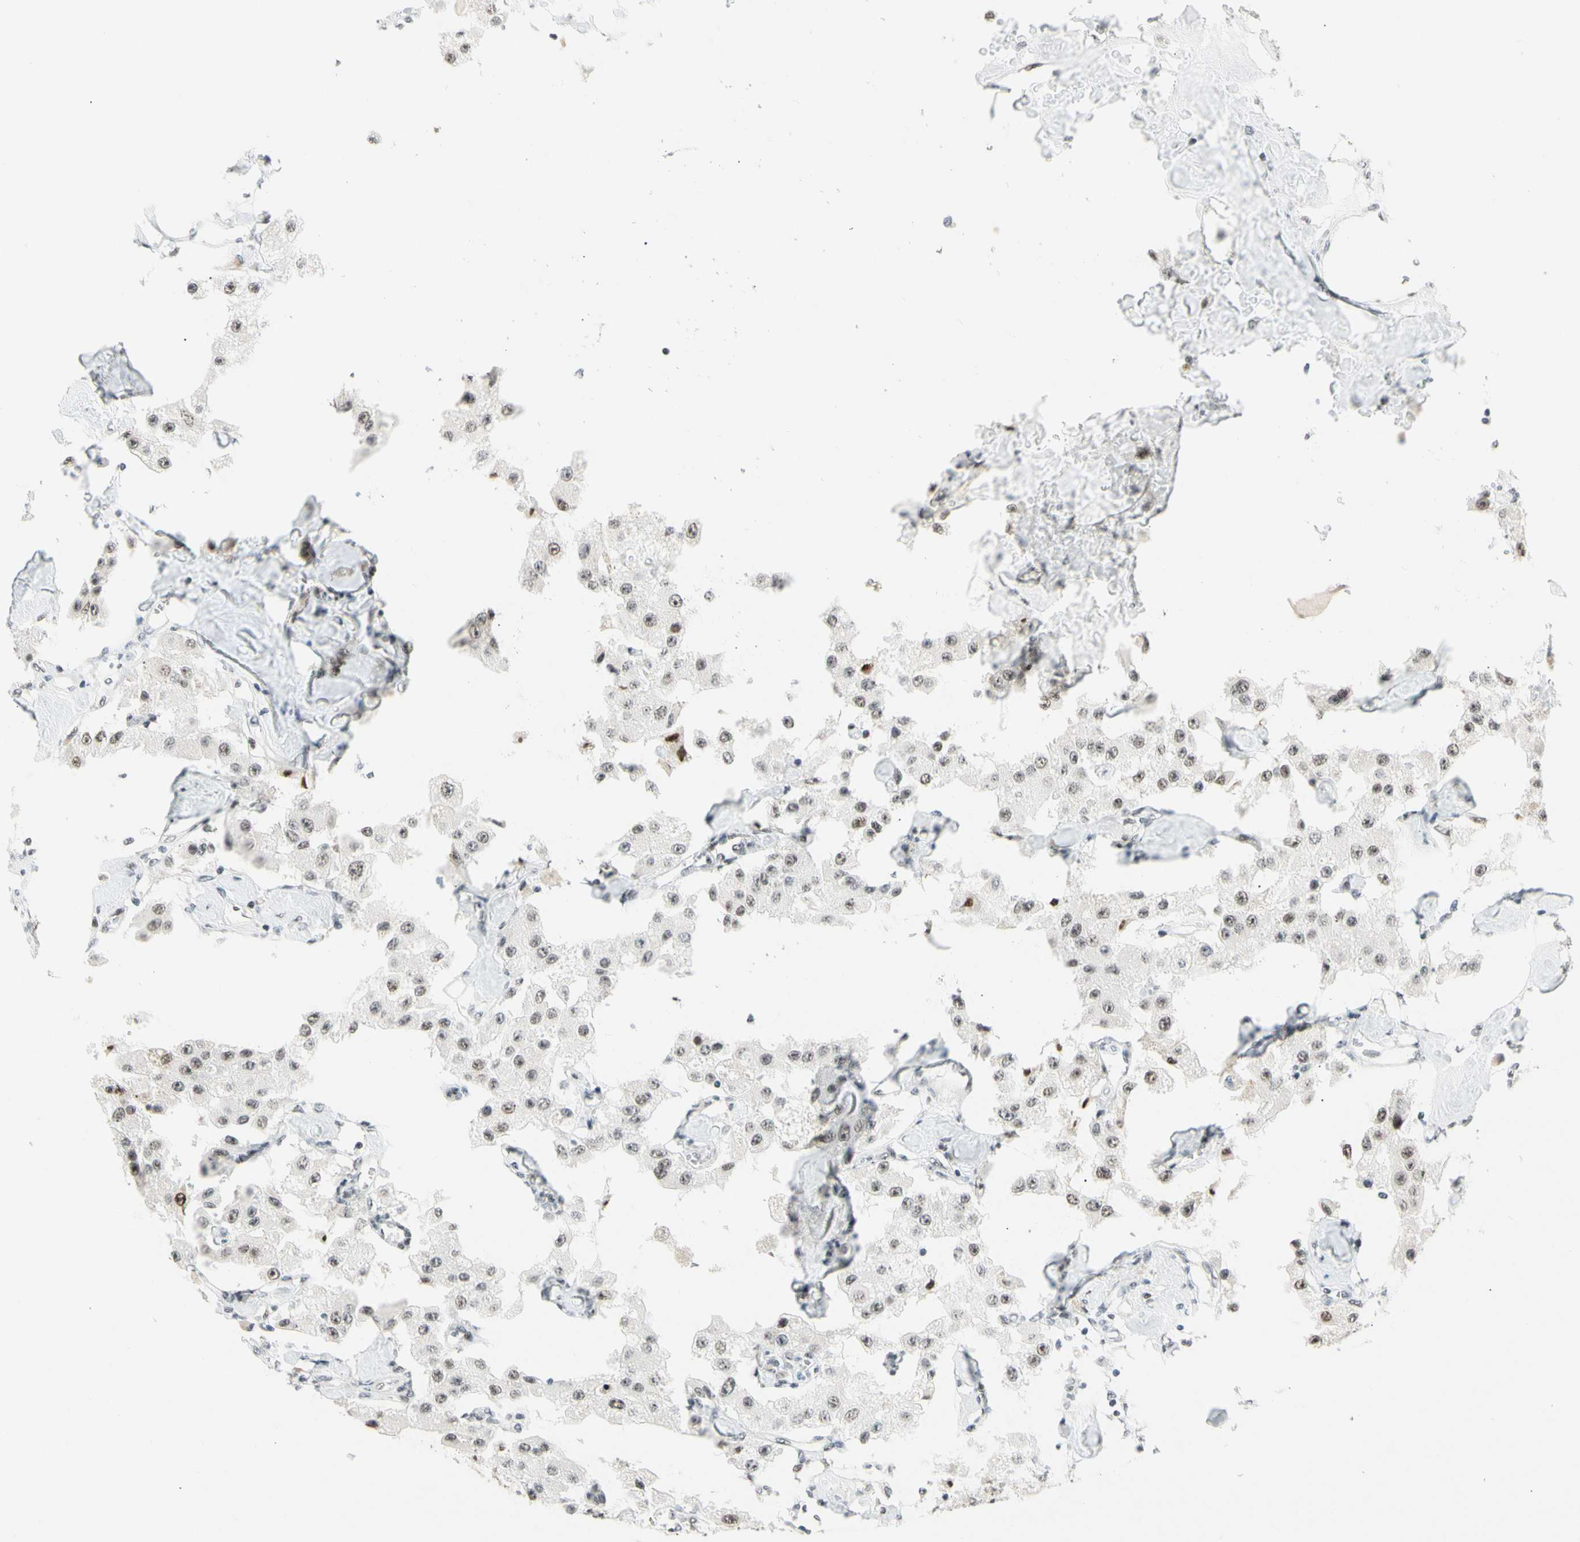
{"staining": {"intensity": "weak", "quantity": "25%-75%", "location": "nuclear"}, "tissue": "carcinoid", "cell_type": "Tumor cells", "image_type": "cancer", "snomed": [{"axis": "morphology", "description": "Carcinoid, malignant, NOS"}, {"axis": "topography", "description": "Pancreas"}], "caption": "Protein expression analysis of human carcinoid reveals weak nuclear expression in approximately 25%-75% of tumor cells.", "gene": "ZSCAN16", "patient": {"sex": "male", "age": 41}}